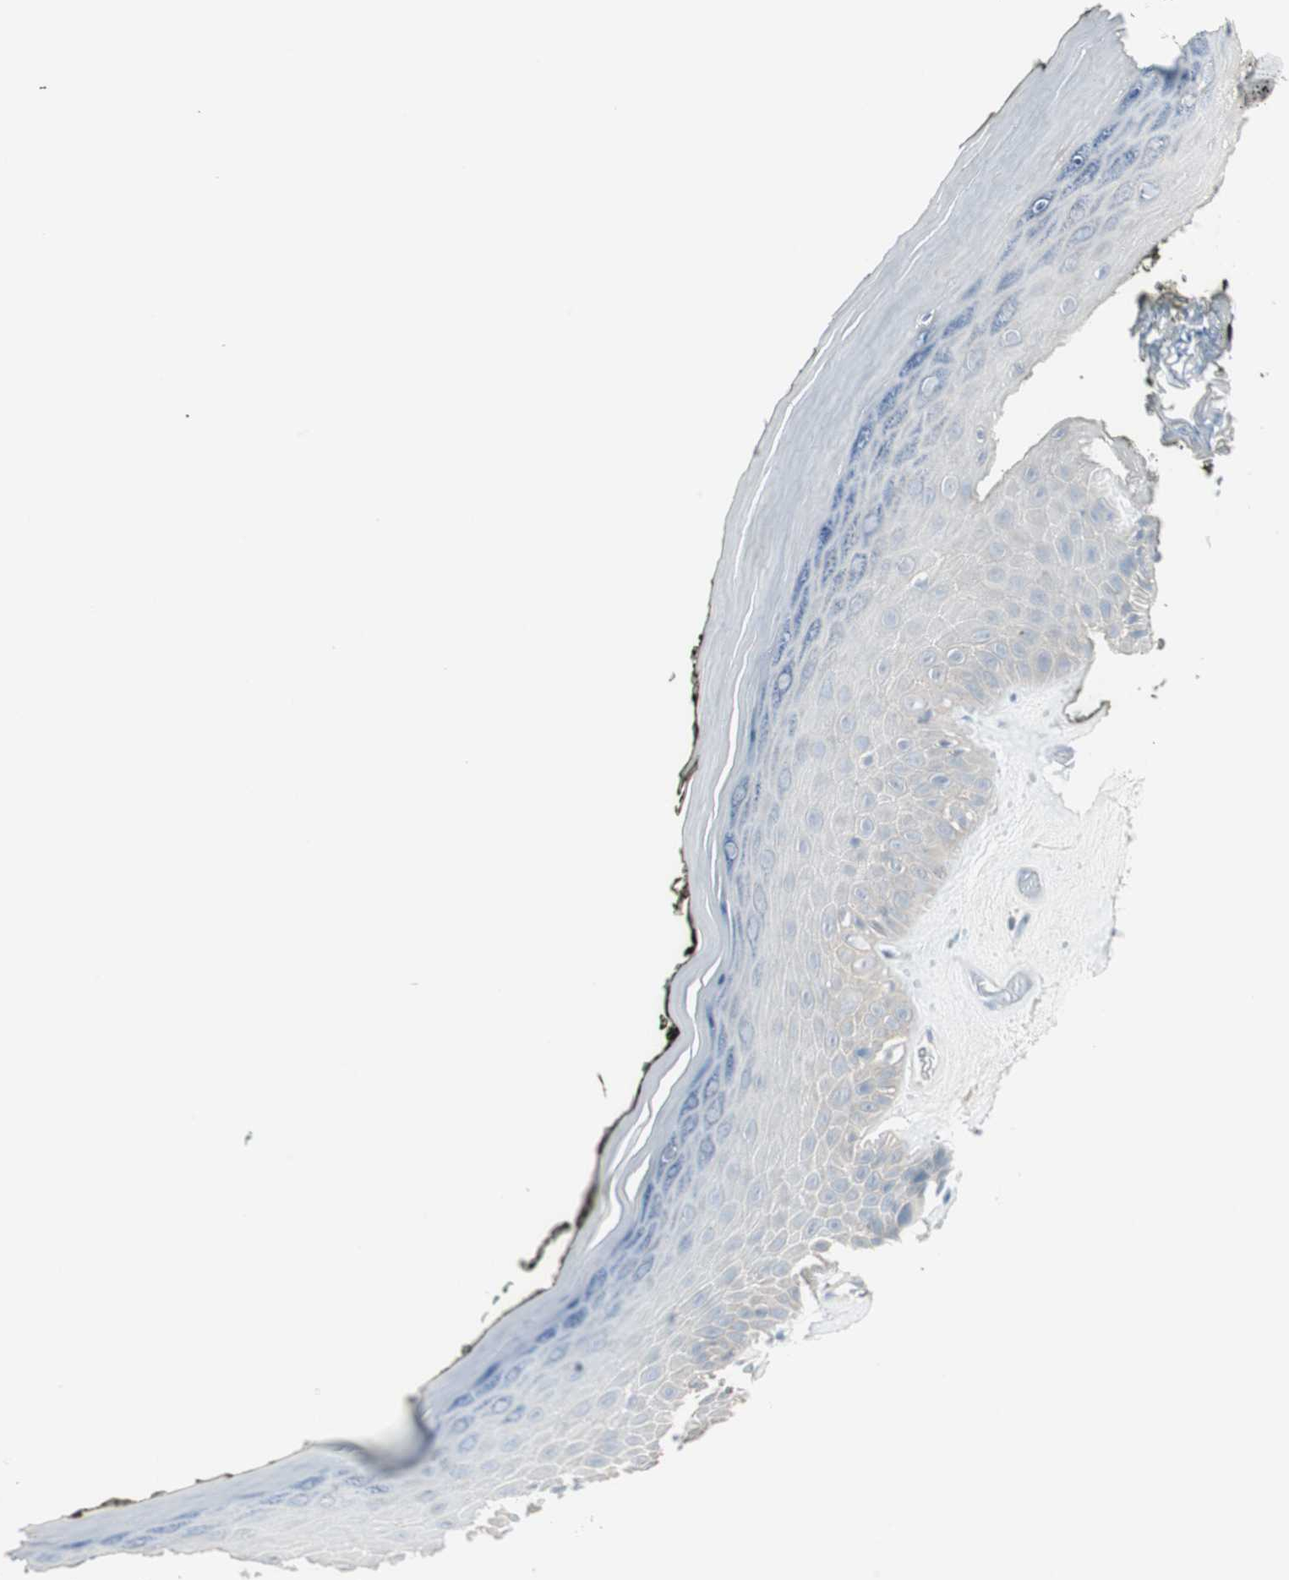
{"staining": {"intensity": "negative", "quantity": "none", "location": "none"}, "tissue": "skin", "cell_type": "Epidermal cells", "image_type": "normal", "snomed": [{"axis": "morphology", "description": "Normal tissue, NOS"}, {"axis": "morphology", "description": "Inflammation, NOS"}, {"axis": "topography", "description": "Vulva"}], "caption": "Immunohistochemistry photomicrograph of benign skin: skin stained with DAB reveals no significant protein positivity in epidermal cells.", "gene": "ITLN2", "patient": {"sex": "female", "age": 84}}